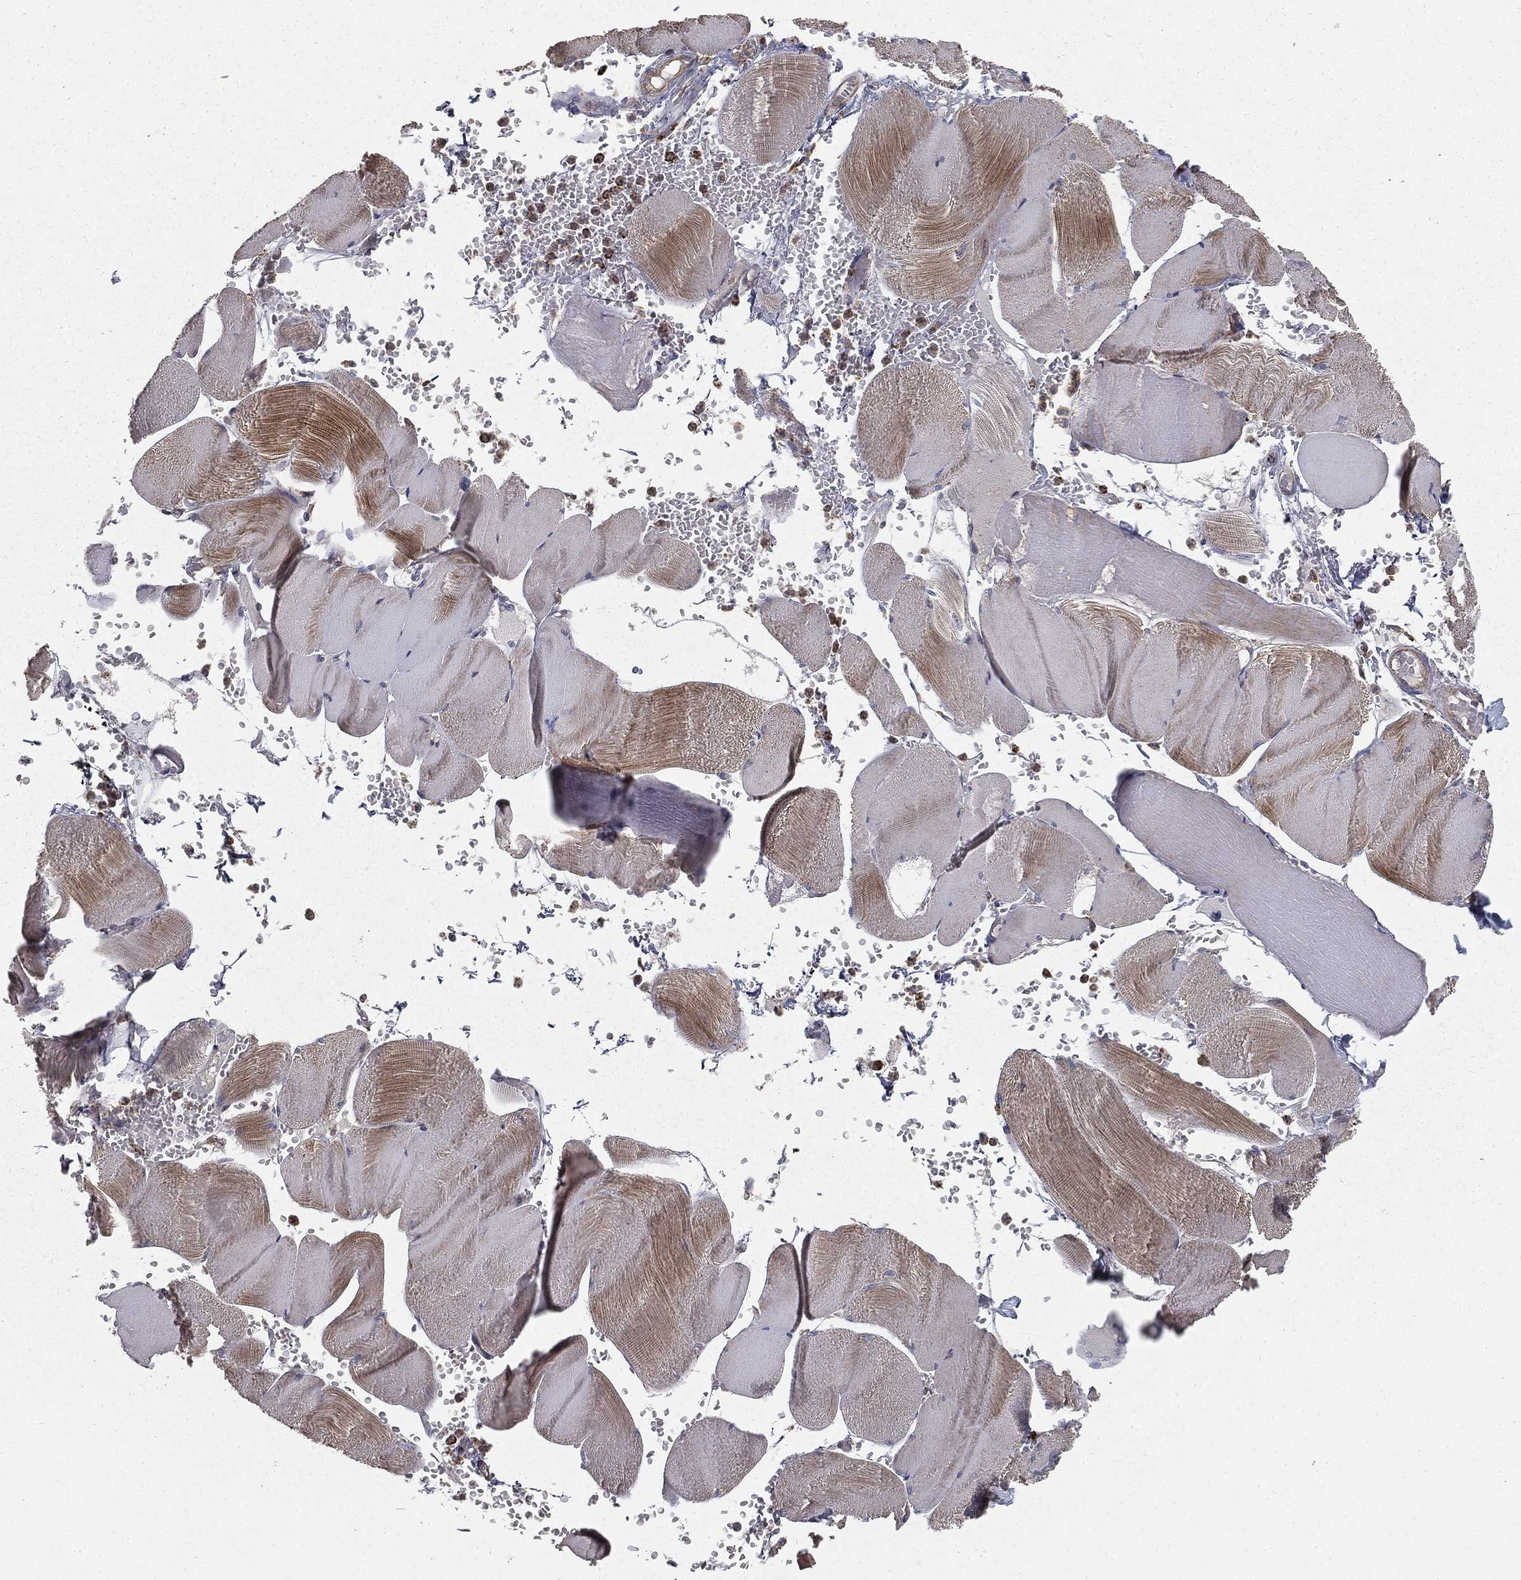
{"staining": {"intensity": "moderate", "quantity": "<25%", "location": "cytoplasmic/membranous"}, "tissue": "skeletal muscle", "cell_type": "Myocytes", "image_type": "normal", "snomed": [{"axis": "morphology", "description": "Normal tissue, NOS"}, {"axis": "topography", "description": "Skeletal muscle"}], "caption": "The histopathology image reveals immunohistochemical staining of normal skeletal muscle. There is moderate cytoplasmic/membranous expression is identified in approximately <25% of myocytes. The staining was performed using DAB (3,3'-diaminobenzidine) to visualize the protein expression in brown, while the nuclei were stained in blue with hematoxylin (Magnification: 20x).", "gene": "CTSA", "patient": {"sex": "male", "age": 56}}